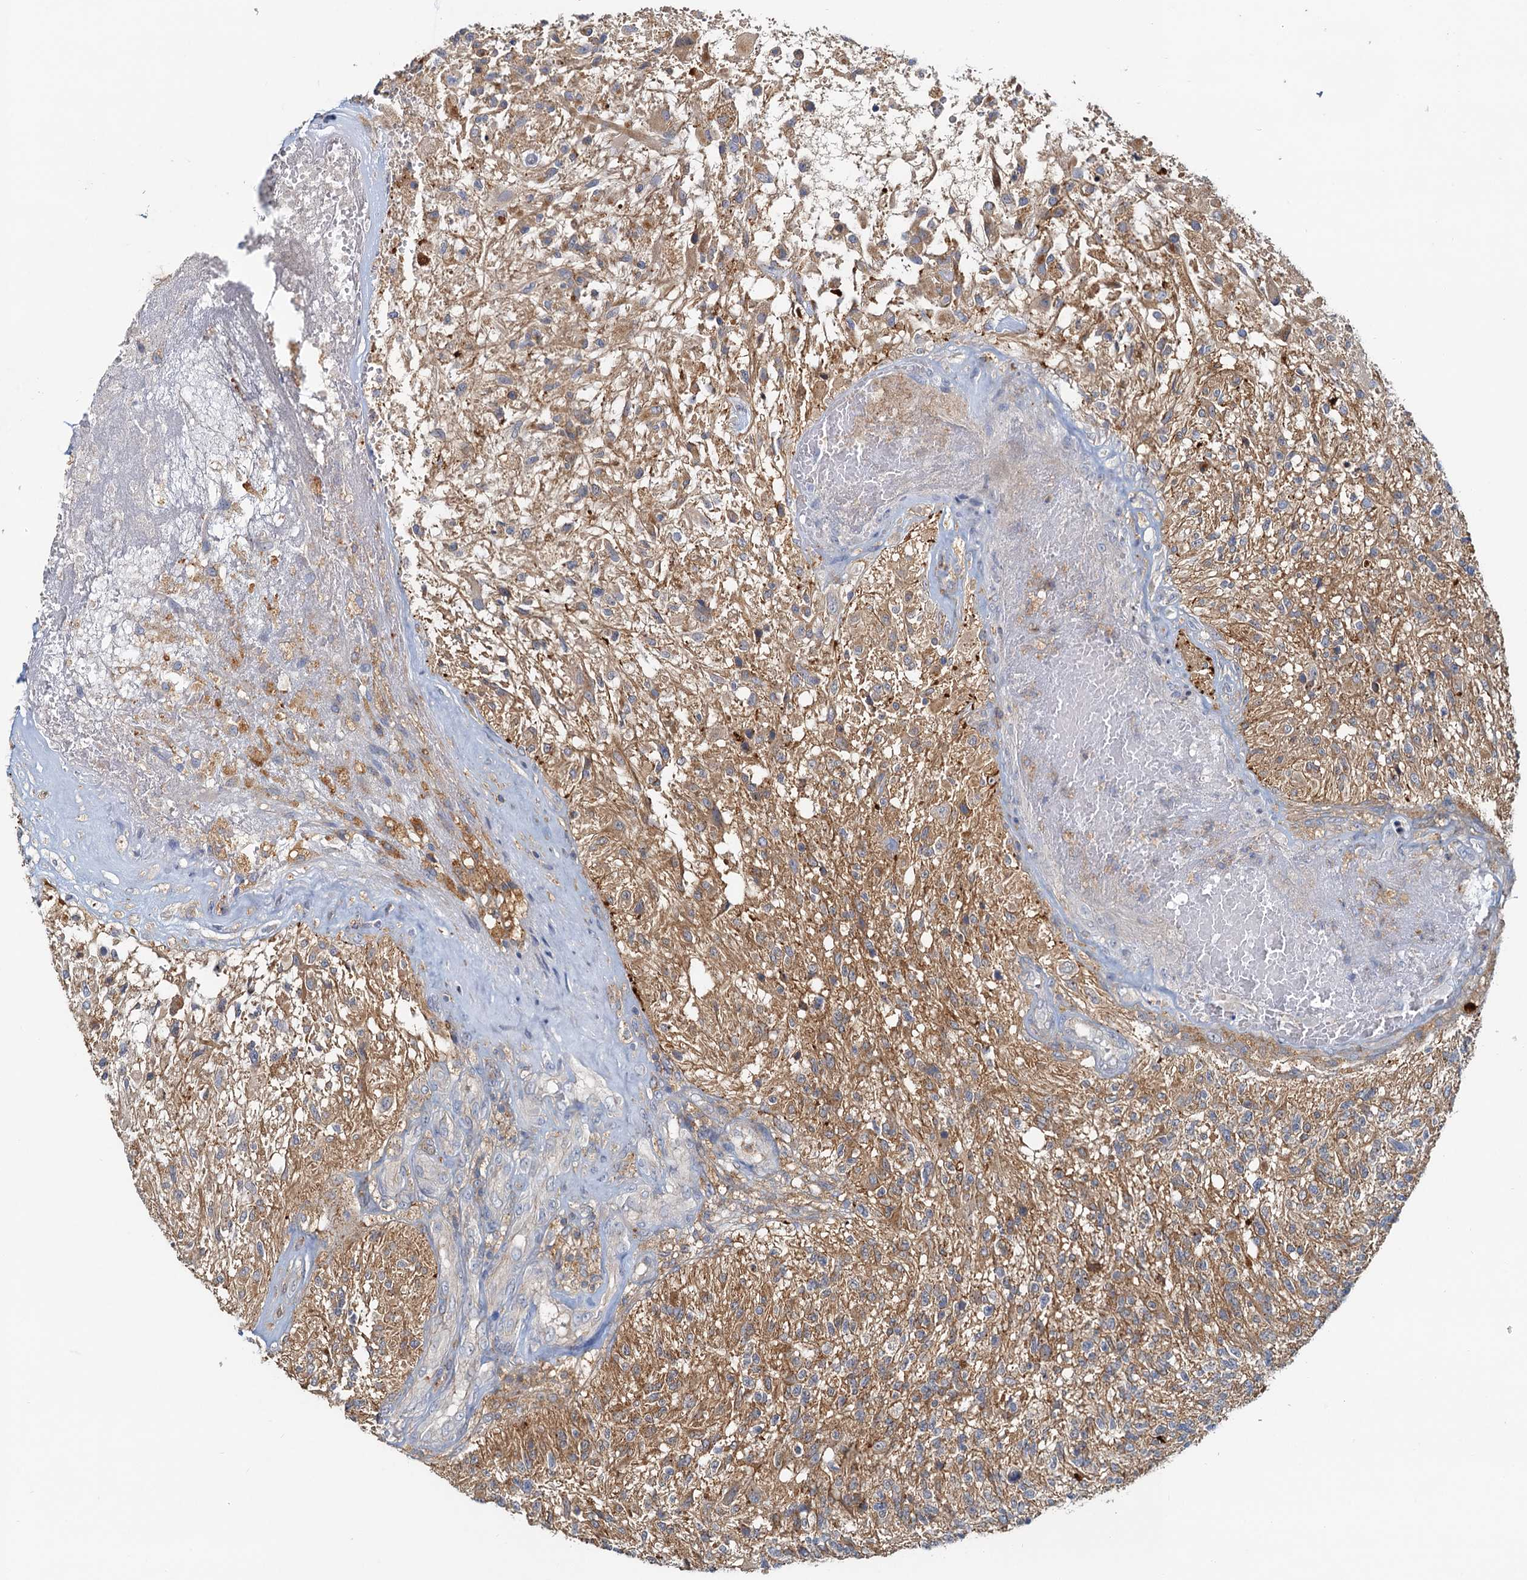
{"staining": {"intensity": "weak", "quantity": "<25%", "location": "cytoplasmic/membranous"}, "tissue": "glioma", "cell_type": "Tumor cells", "image_type": "cancer", "snomed": [{"axis": "morphology", "description": "Glioma, malignant, High grade"}, {"axis": "topography", "description": "Brain"}], "caption": "Immunohistochemistry photomicrograph of neoplastic tissue: human glioma stained with DAB (3,3'-diaminobenzidine) reveals no significant protein expression in tumor cells.", "gene": "TOLLIP", "patient": {"sex": "male", "age": 56}}